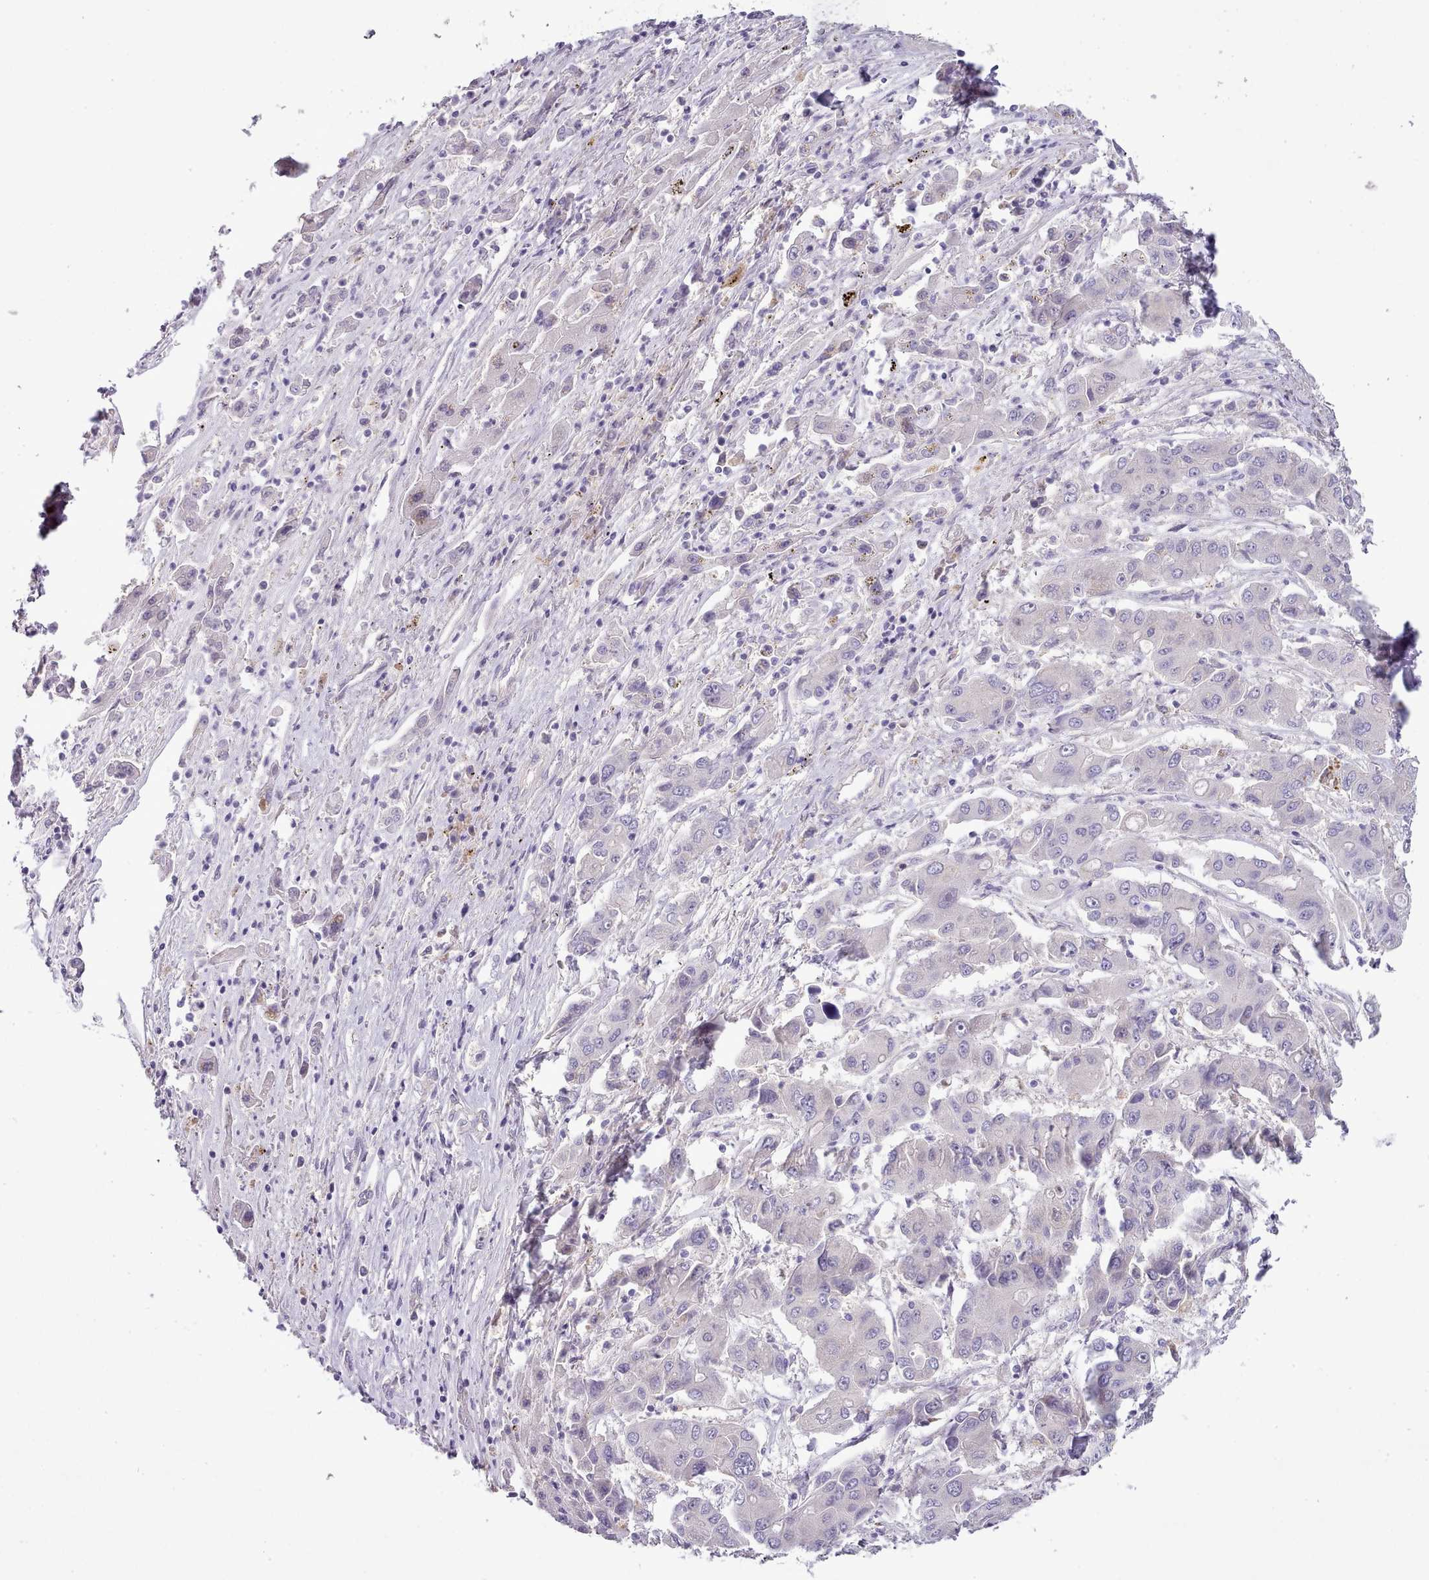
{"staining": {"intensity": "negative", "quantity": "none", "location": "none"}, "tissue": "liver cancer", "cell_type": "Tumor cells", "image_type": "cancer", "snomed": [{"axis": "morphology", "description": "Cholangiocarcinoma"}, {"axis": "topography", "description": "Liver"}], "caption": "Immunohistochemistry of human liver cancer demonstrates no positivity in tumor cells. (Immunohistochemistry (ihc), brightfield microscopy, high magnification).", "gene": "SETX", "patient": {"sex": "male", "age": 67}}